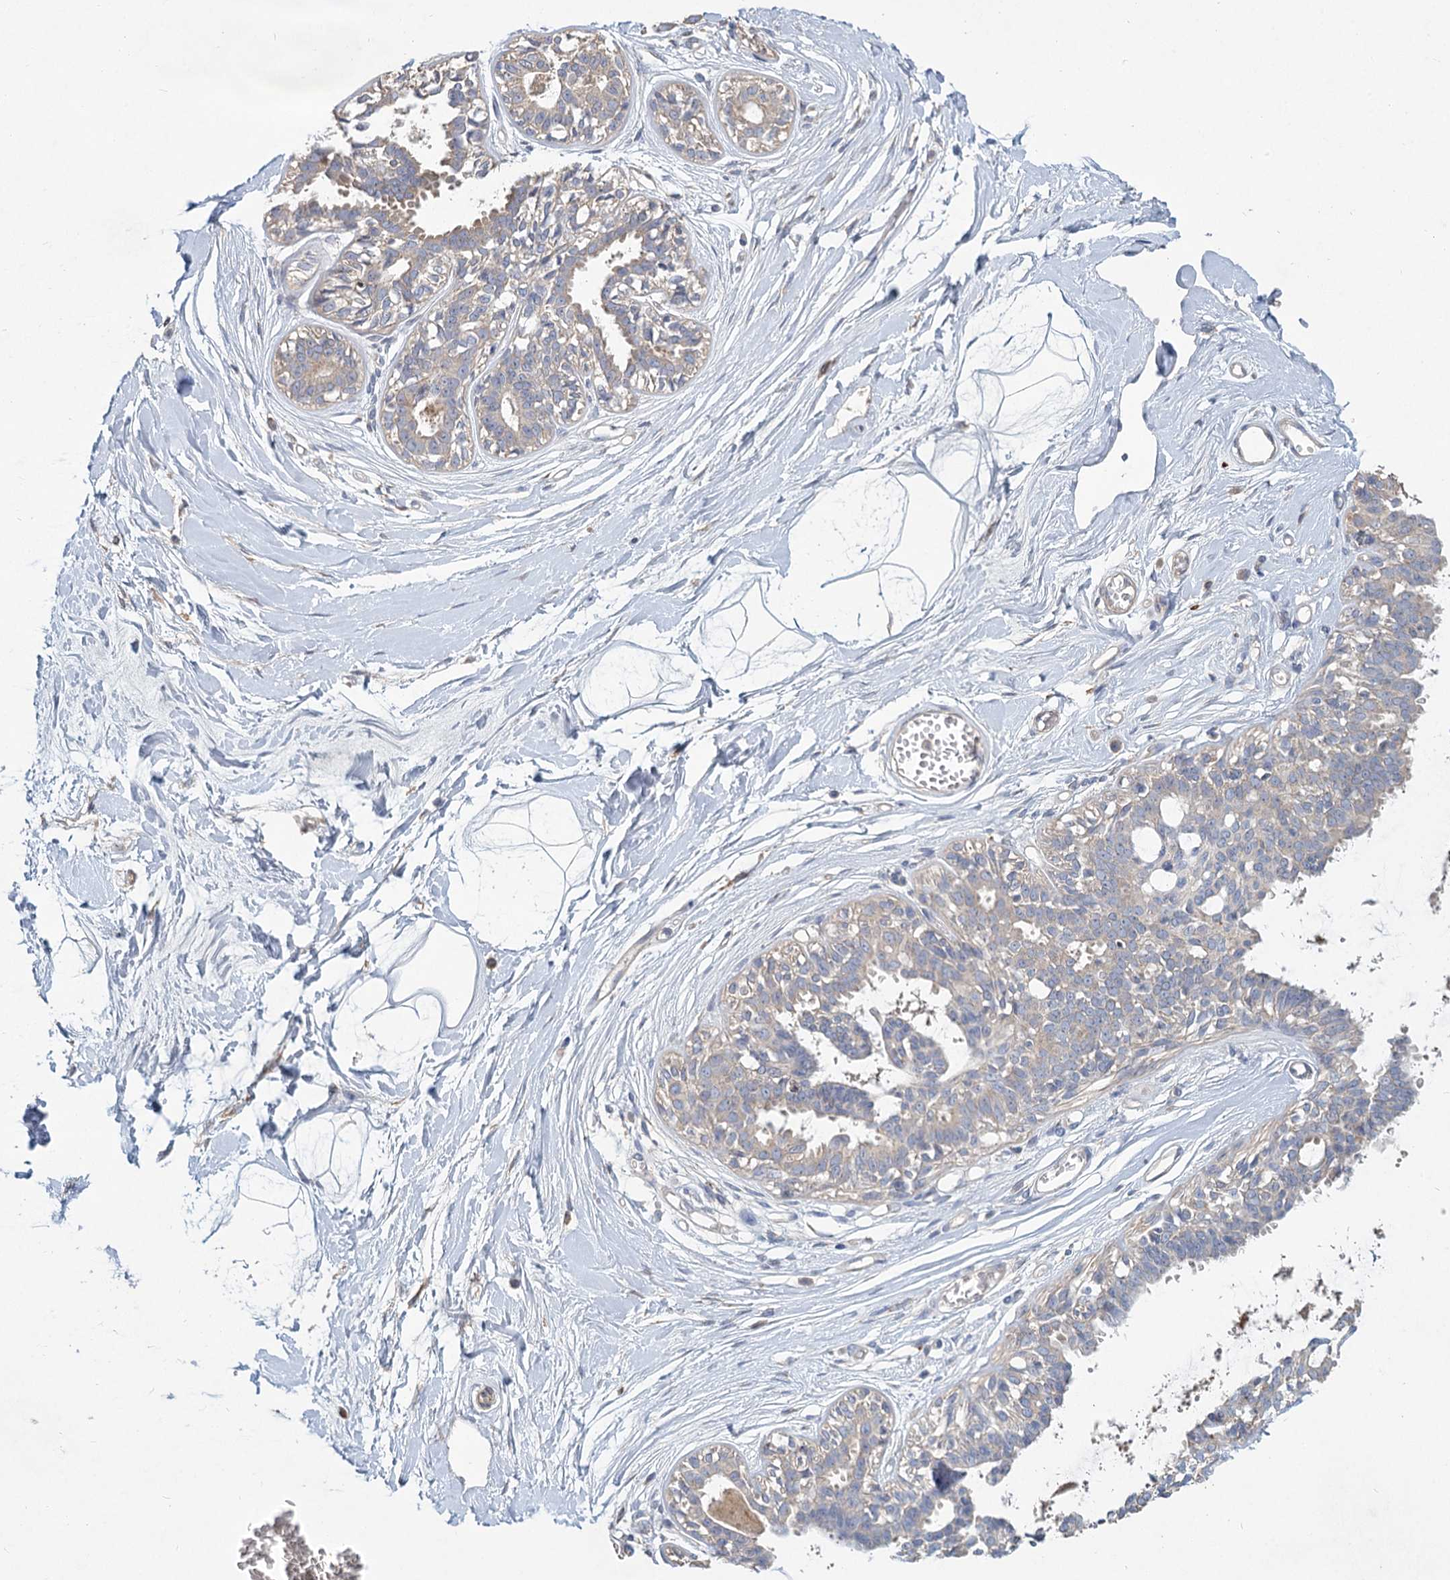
{"staining": {"intensity": "negative", "quantity": "none", "location": "none"}, "tissue": "breast", "cell_type": "Adipocytes", "image_type": "normal", "snomed": [{"axis": "morphology", "description": "Normal tissue, NOS"}, {"axis": "topography", "description": "Breast"}], "caption": "The immunohistochemistry (IHC) micrograph has no significant positivity in adipocytes of breast. (DAB immunohistochemistry (IHC) visualized using brightfield microscopy, high magnification).", "gene": "HES2", "patient": {"sex": "female", "age": 45}}